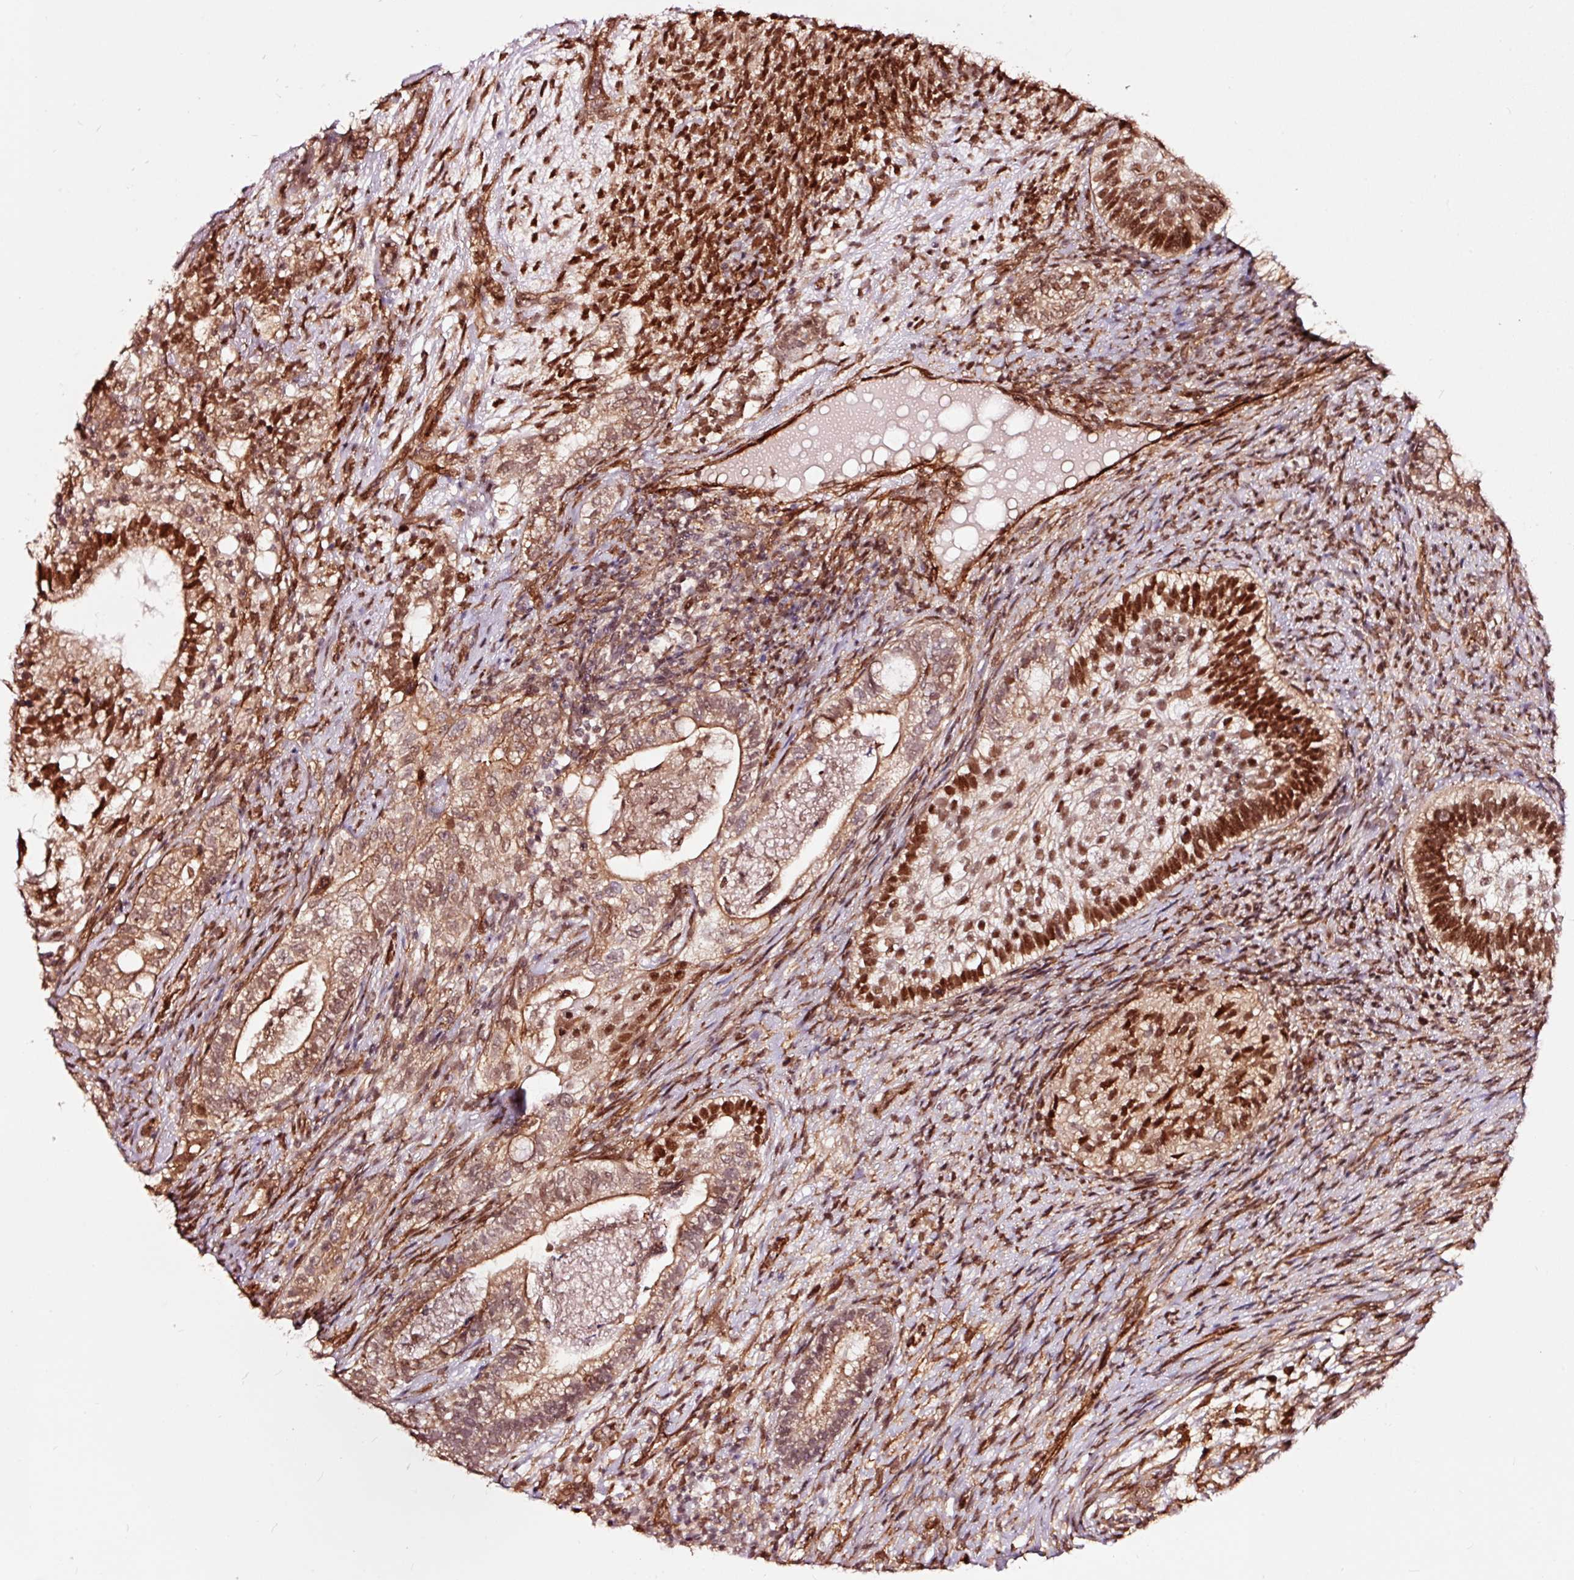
{"staining": {"intensity": "strong", "quantity": ">75%", "location": "nuclear"}, "tissue": "testis cancer", "cell_type": "Tumor cells", "image_type": "cancer", "snomed": [{"axis": "morphology", "description": "Seminoma, NOS"}, {"axis": "morphology", "description": "Carcinoma, Embryonal, NOS"}, {"axis": "topography", "description": "Testis"}], "caption": "Testis cancer stained with immunohistochemistry demonstrates strong nuclear expression in about >75% of tumor cells.", "gene": "TPM1", "patient": {"sex": "male", "age": 41}}